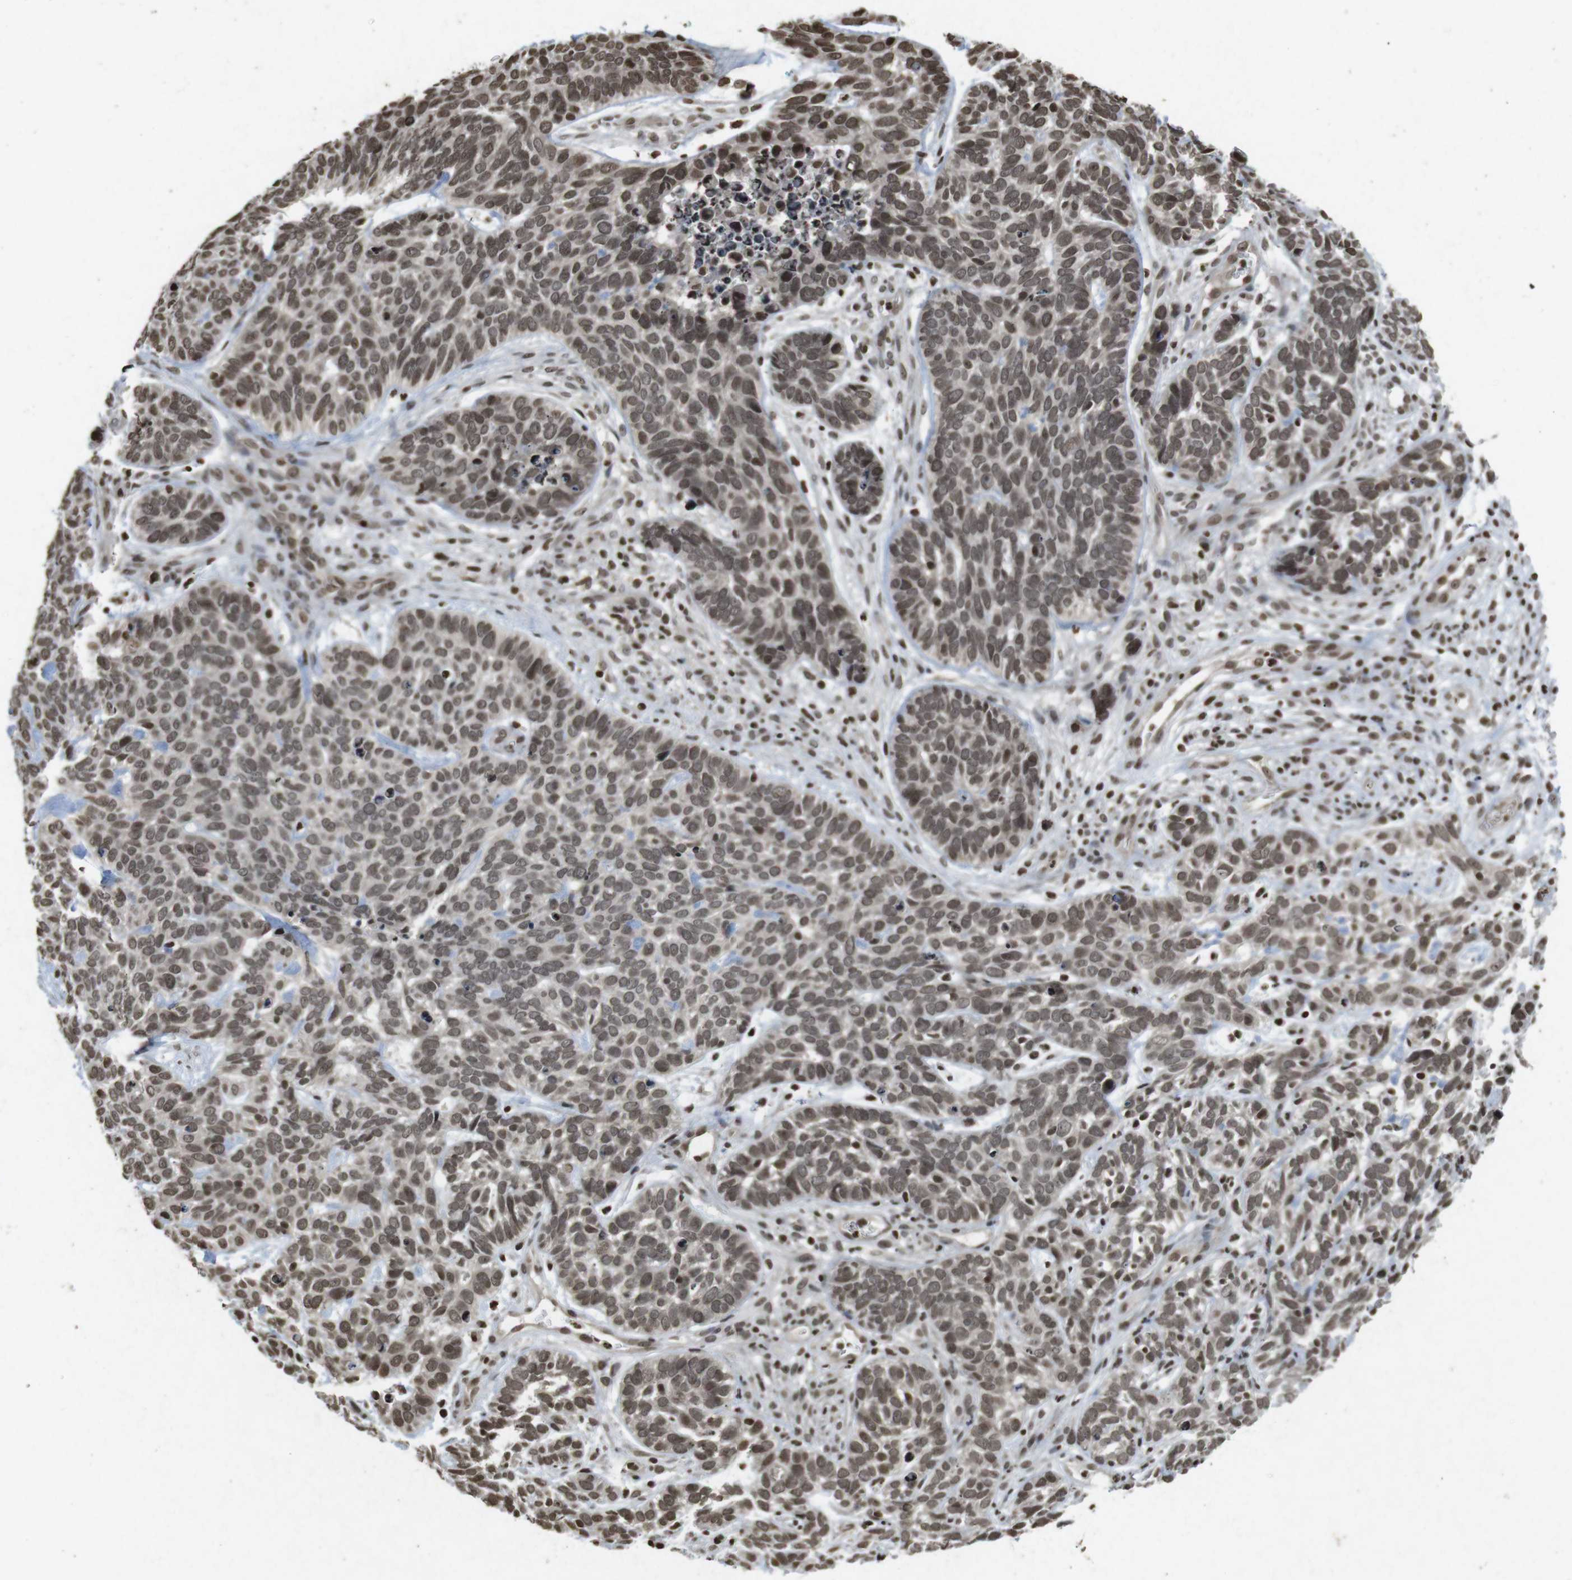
{"staining": {"intensity": "moderate", "quantity": ">75%", "location": "nuclear"}, "tissue": "skin cancer", "cell_type": "Tumor cells", "image_type": "cancer", "snomed": [{"axis": "morphology", "description": "Basal cell carcinoma"}, {"axis": "topography", "description": "Skin"}], "caption": "DAB (3,3'-diaminobenzidine) immunohistochemical staining of human skin basal cell carcinoma reveals moderate nuclear protein staining in approximately >75% of tumor cells. (DAB = brown stain, brightfield microscopy at high magnification).", "gene": "FOXA3", "patient": {"sex": "male", "age": 87}}